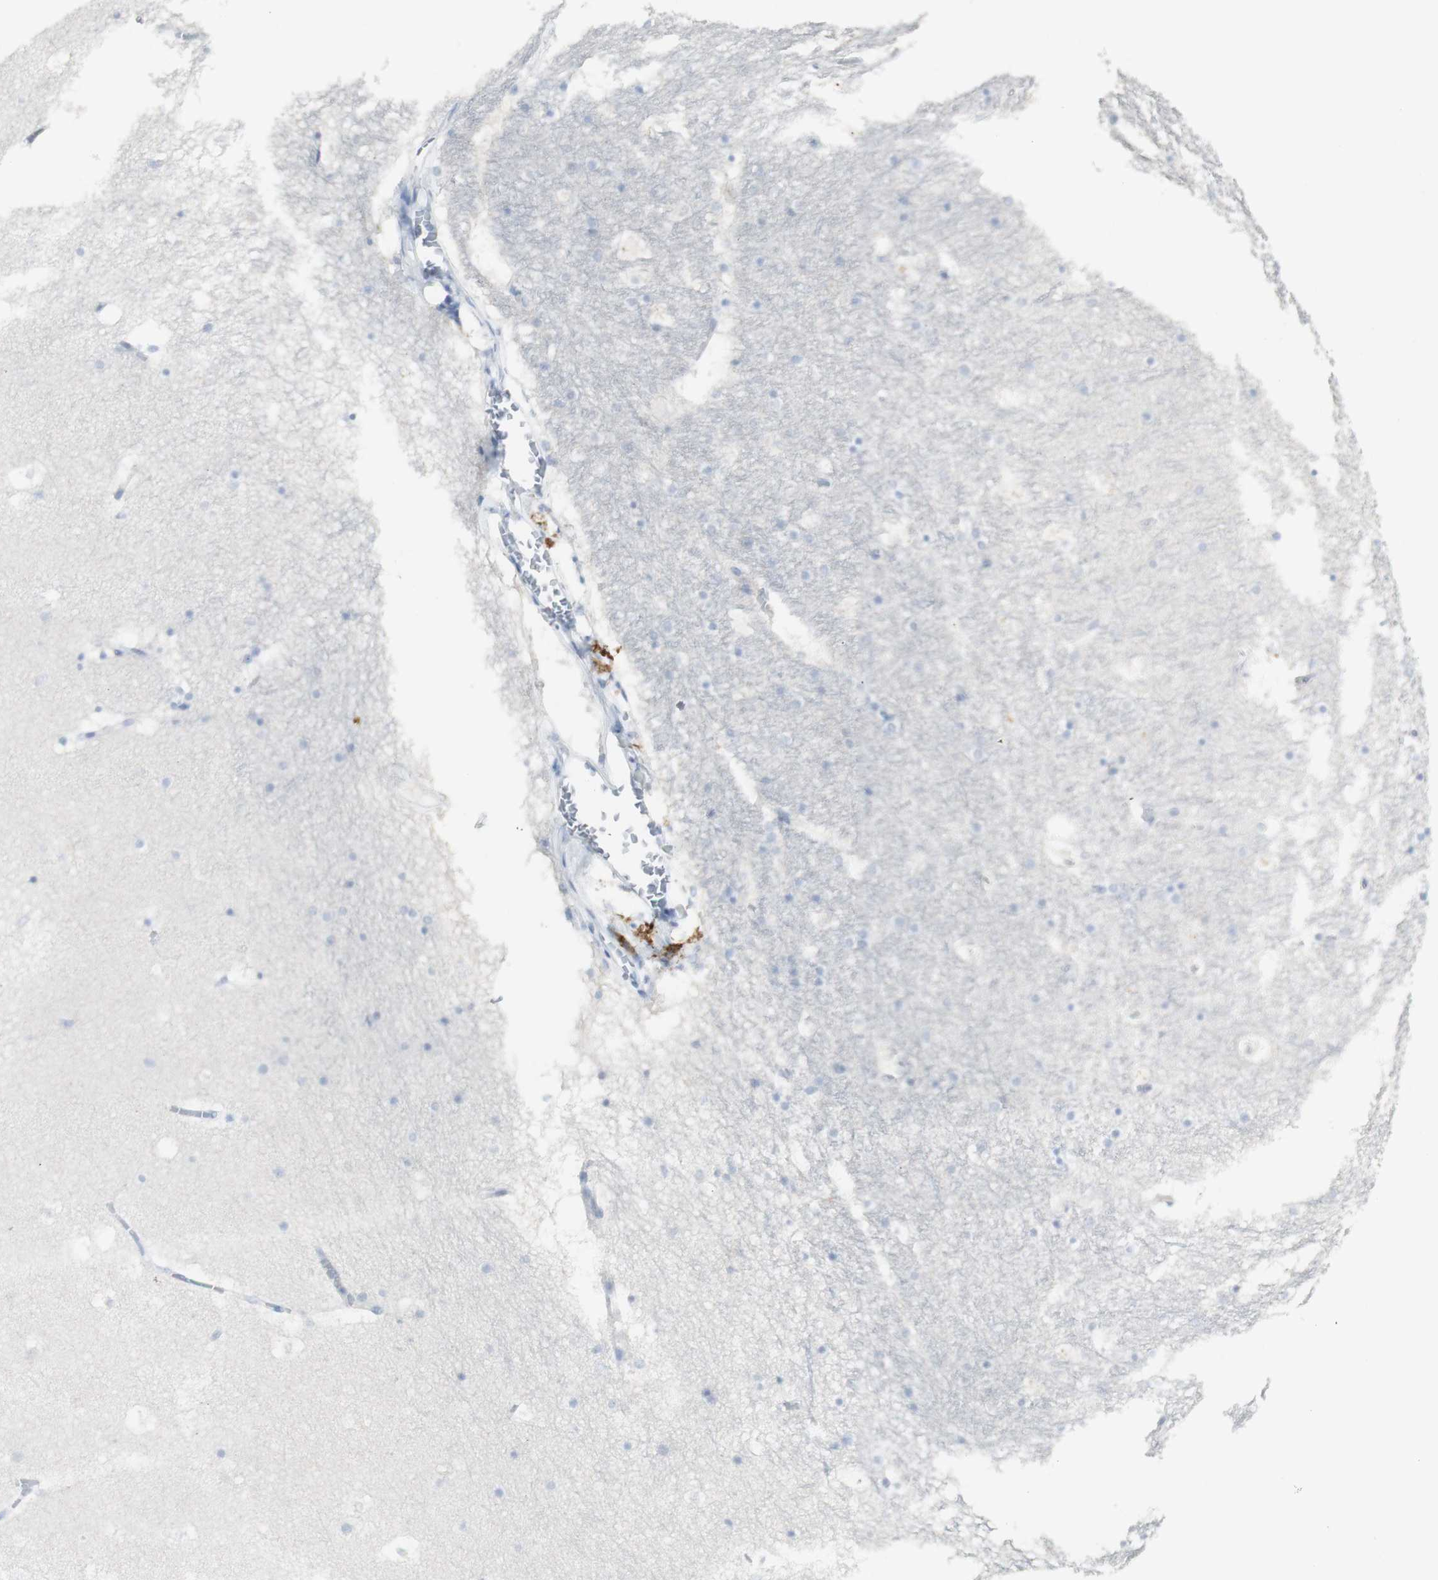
{"staining": {"intensity": "negative", "quantity": "none", "location": "none"}, "tissue": "hippocampus", "cell_type": "Glial cells", "image_type": "normal", "snomed": [{"axis": "morphology", "description": "Normal tissue, NOS"}, {"axis": "topography", "description": "Hippocampus"}], "caption": "Immunohistochemistry (IHC) histopathology image of benign hippocampus: hippocampus stained with DAB (3,3'-diaminobenzidine) exhibits no significant protein positivity in glial cells. Nuclei are stained in blue.", "gene": "CD207", "patient": {"sex": "male", "age": 45}}